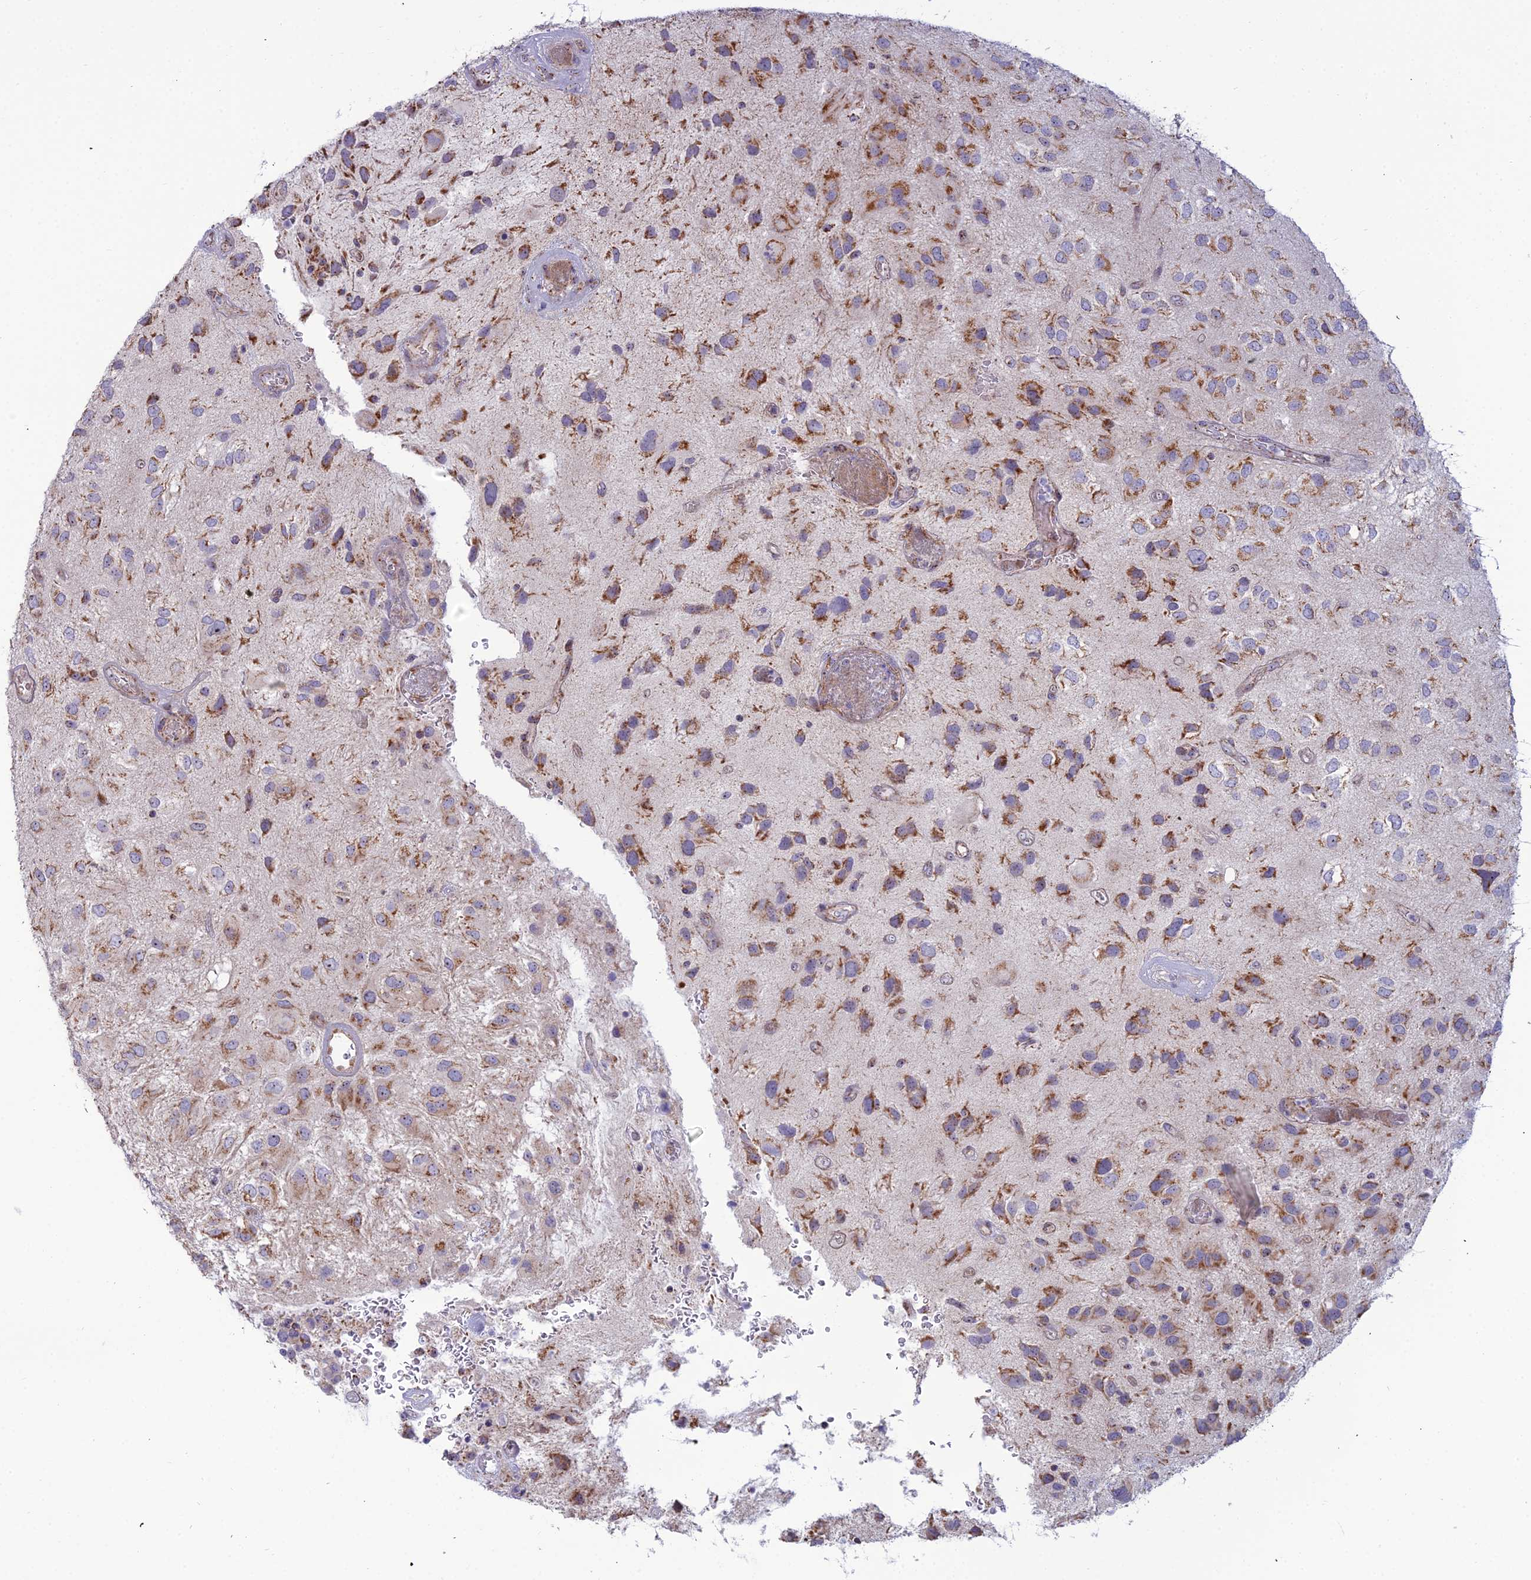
{"staining": {"intensity": "moderate", "quantity": ">75%", "location": "cytoplasmic/membranous"}, "tissue": "glioma", "cell_type": "Tumor cells", "image_type": "cancer", "snomed": [{"axis": "morphology", "description": "Glioma, malignant, Low grade"}, {"axis": "topography", "description": "Brain"}], "caption": "About >75% of tumor cells in human malignant glioma (low-grade) exhibit moderate cytoplasmic/membranous protein positivity as visualized by brown immunohistochemical staining.", "gene": "SLC35F4", "patient": {"sex": "male", "age": 66}}